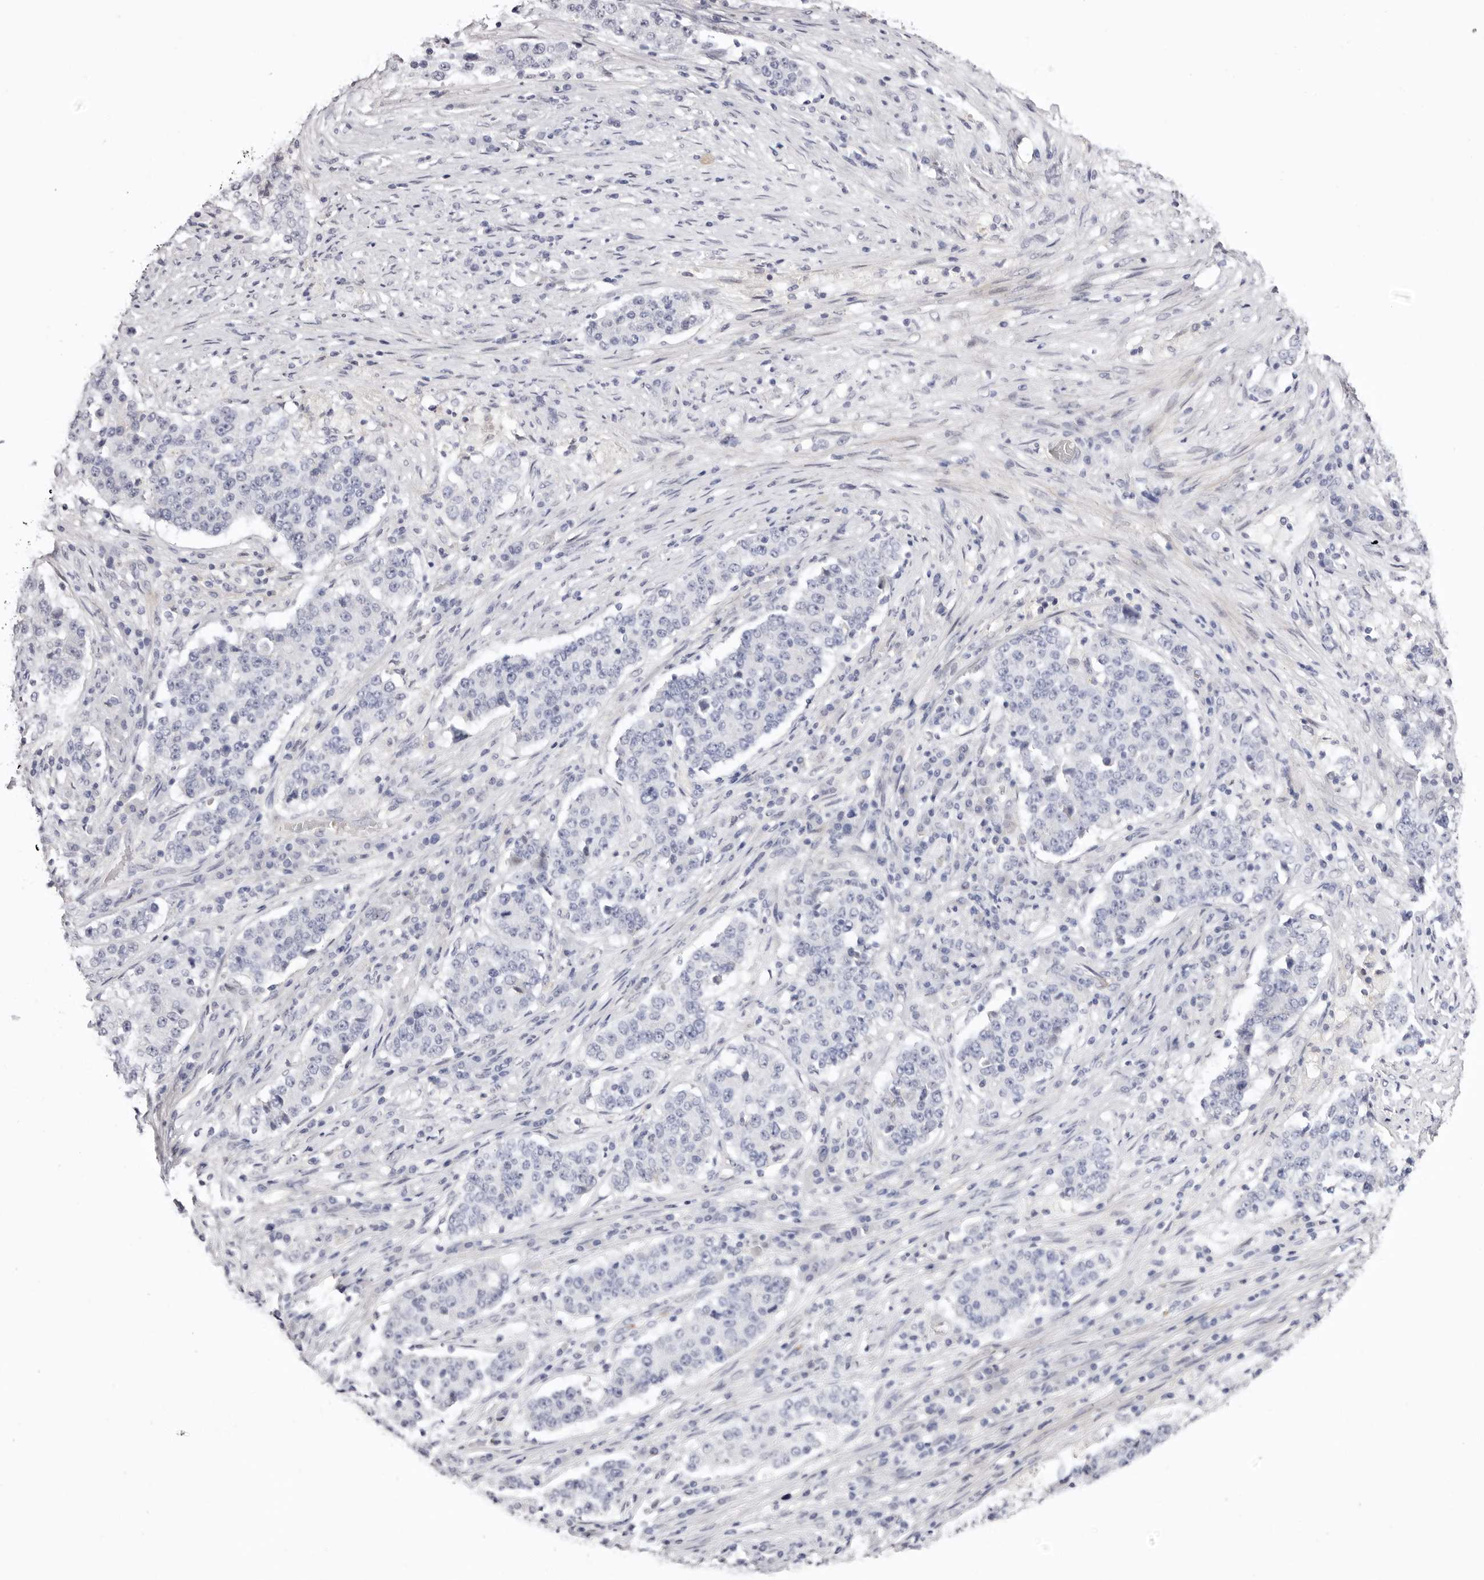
{"staining": {"intensity": "negative", "quantity": "none", "location": "none"}, "tissue": "stomach cancer", "cell_type": "Tumor cells", "image_type": "cancer", "snomed": [{"axis": "morphology", "description": "Adenocarcinoma, NOS"}, {"axis": "topography", "description": "Stomach"}], "caption": "Photomicrograph shows no significant protein expression in tumor cells of stomach cancer.", "gene": "LMLN", "patient": {"sex": "male", "age": 59}}